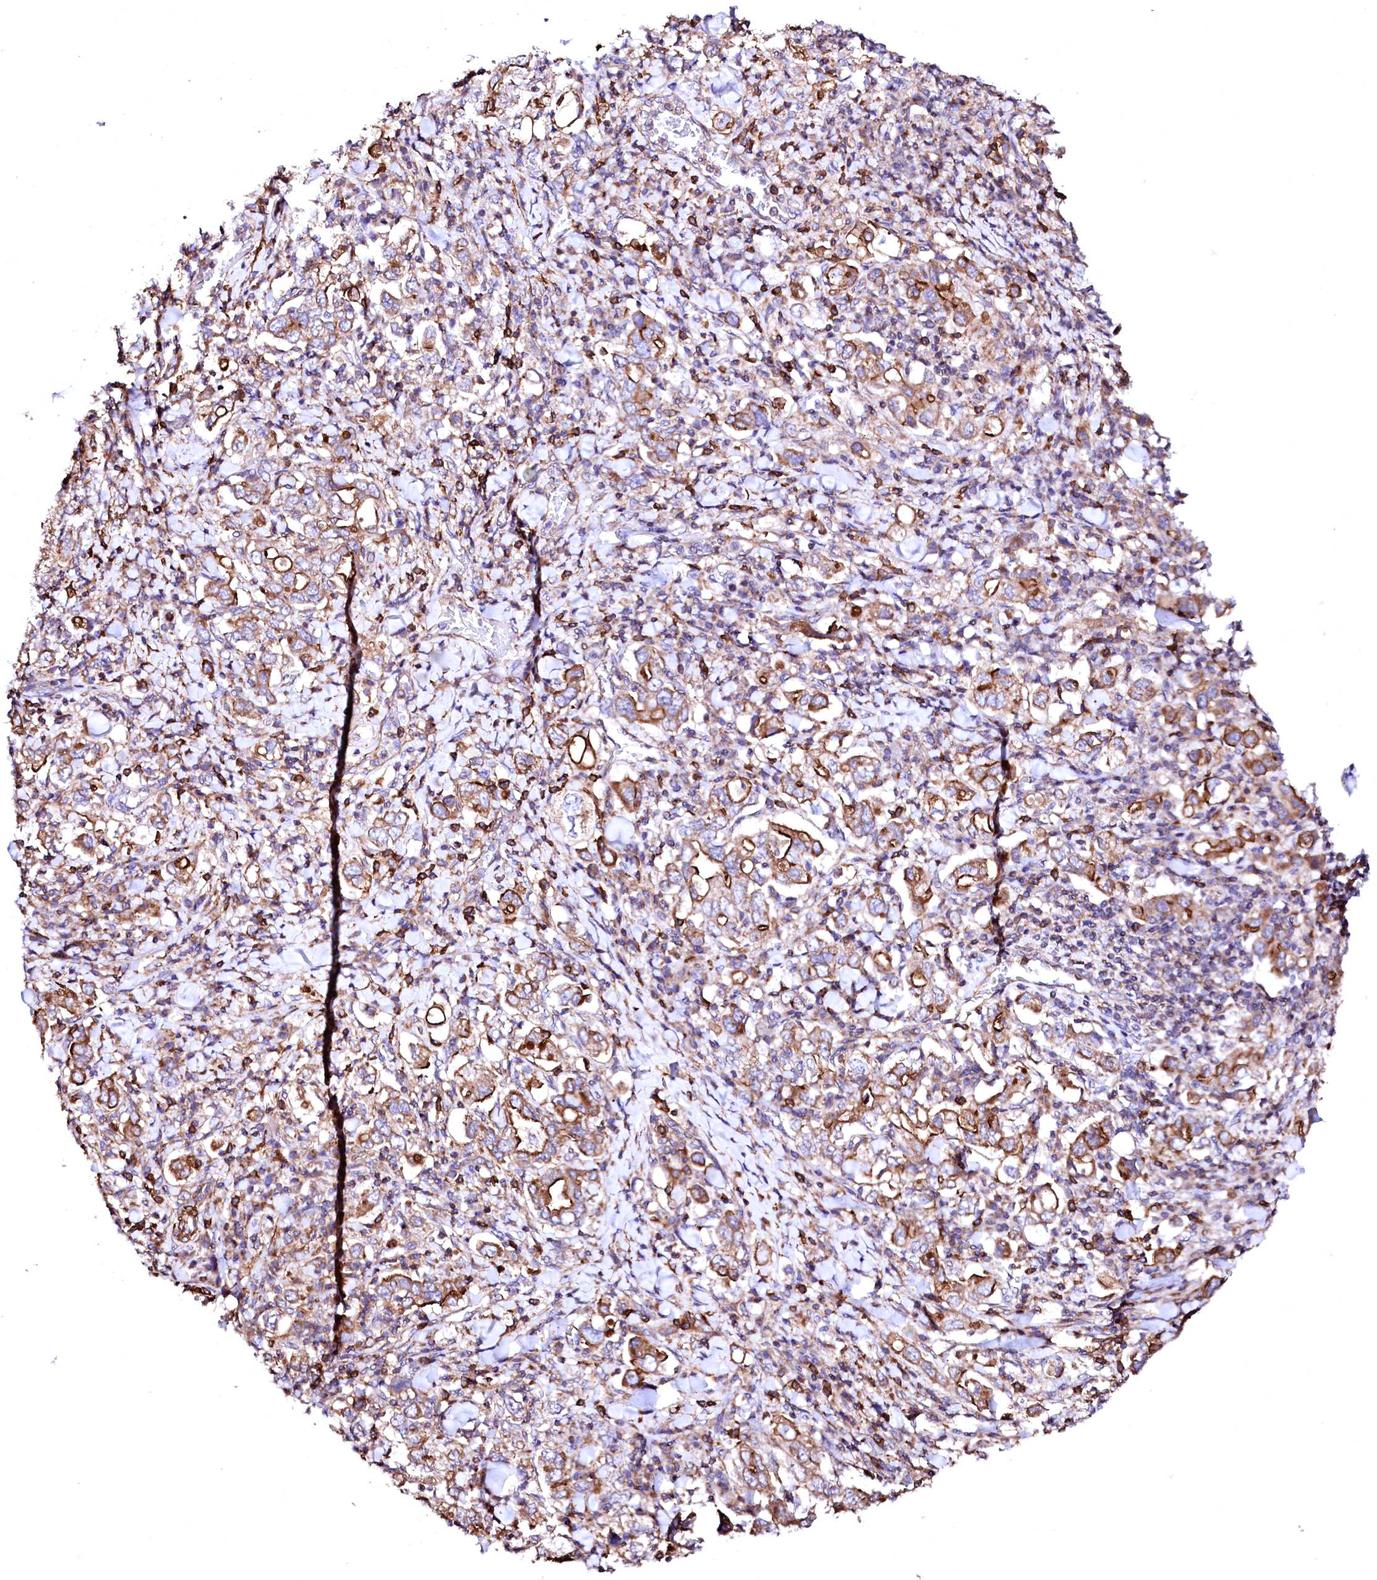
{"staining": {"intensity": "strong", "quantity": ">75%", "location": "cytoplasmic/membranous"}, "tissue": "stomach cancer", "cell_type": "Tumor cells", "image_type": "cancer", "snomed": [{"axis": "morphology", "description": "Adenocarcinoma, NOS"}, {"axis": "topography", "description": "Stomach, upper"}], "caption": "The immunohistochemical stain shows strong cytoplasmic/membranous expression in tumor cells of stomach adenocarcinoma tissue. The staining was performed using DAB (3,3'-diaminobenzidine) to visualize the protein expression in brown, while the nuclei were stained in blue with hematoxylin (Magnification: 20x).", "gene": "GPR176", "patient": {"sex": "male", "age": 62}}